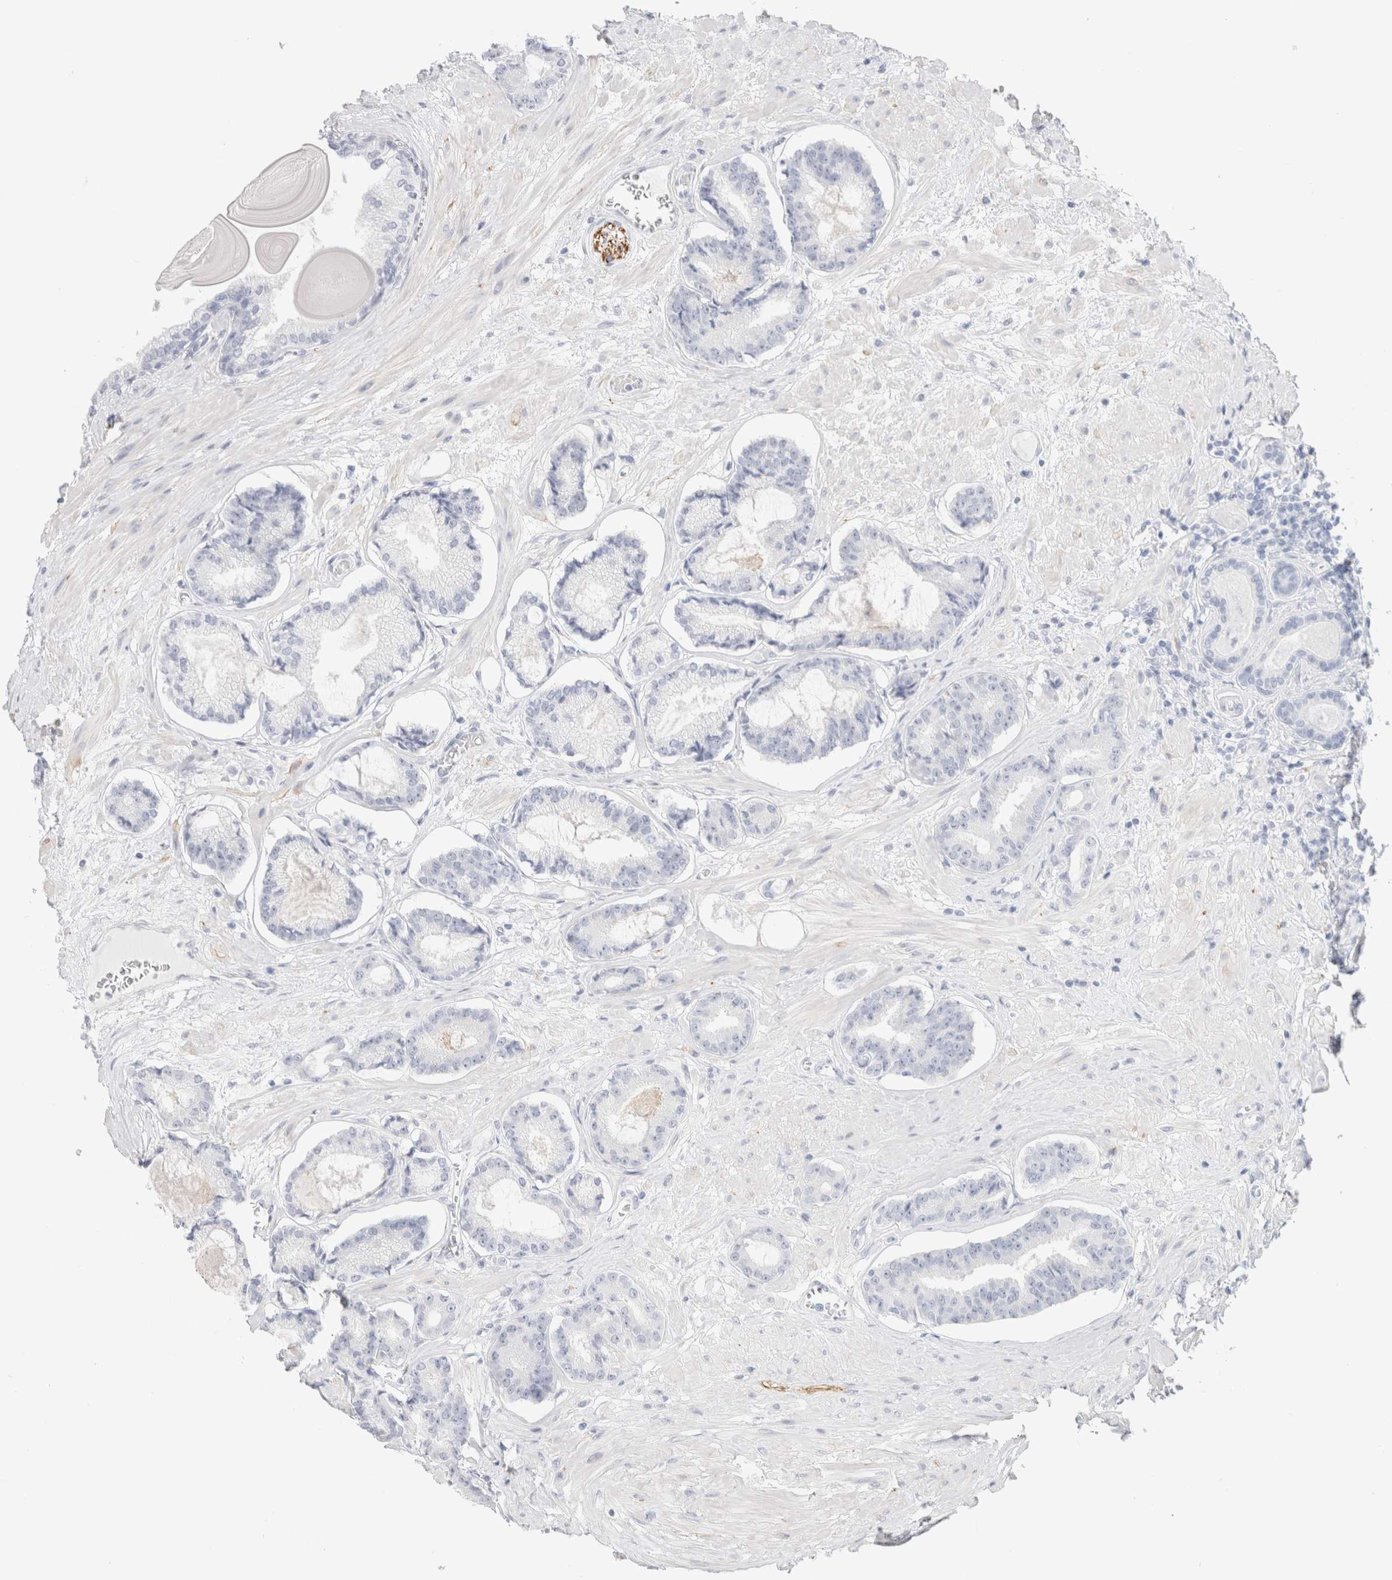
{"staining": {"intensity": "negative", "quantity": "none", "location": "none"}, "tissue": "prostate cancer", "cell_type": "Tumor cells", "image_type": "cancer", "snomed": [{"axis": "morphology", "description": "Adenocarcinoma, Low grade"}, {"axis": "topography", "description": "Prostate"}], "caption": "Histopathology image shows no protein positivity in tumor cells of prostate cancer tissue.", "gene": "RTN4", "patient": {"sex": "male", "age": 60}}